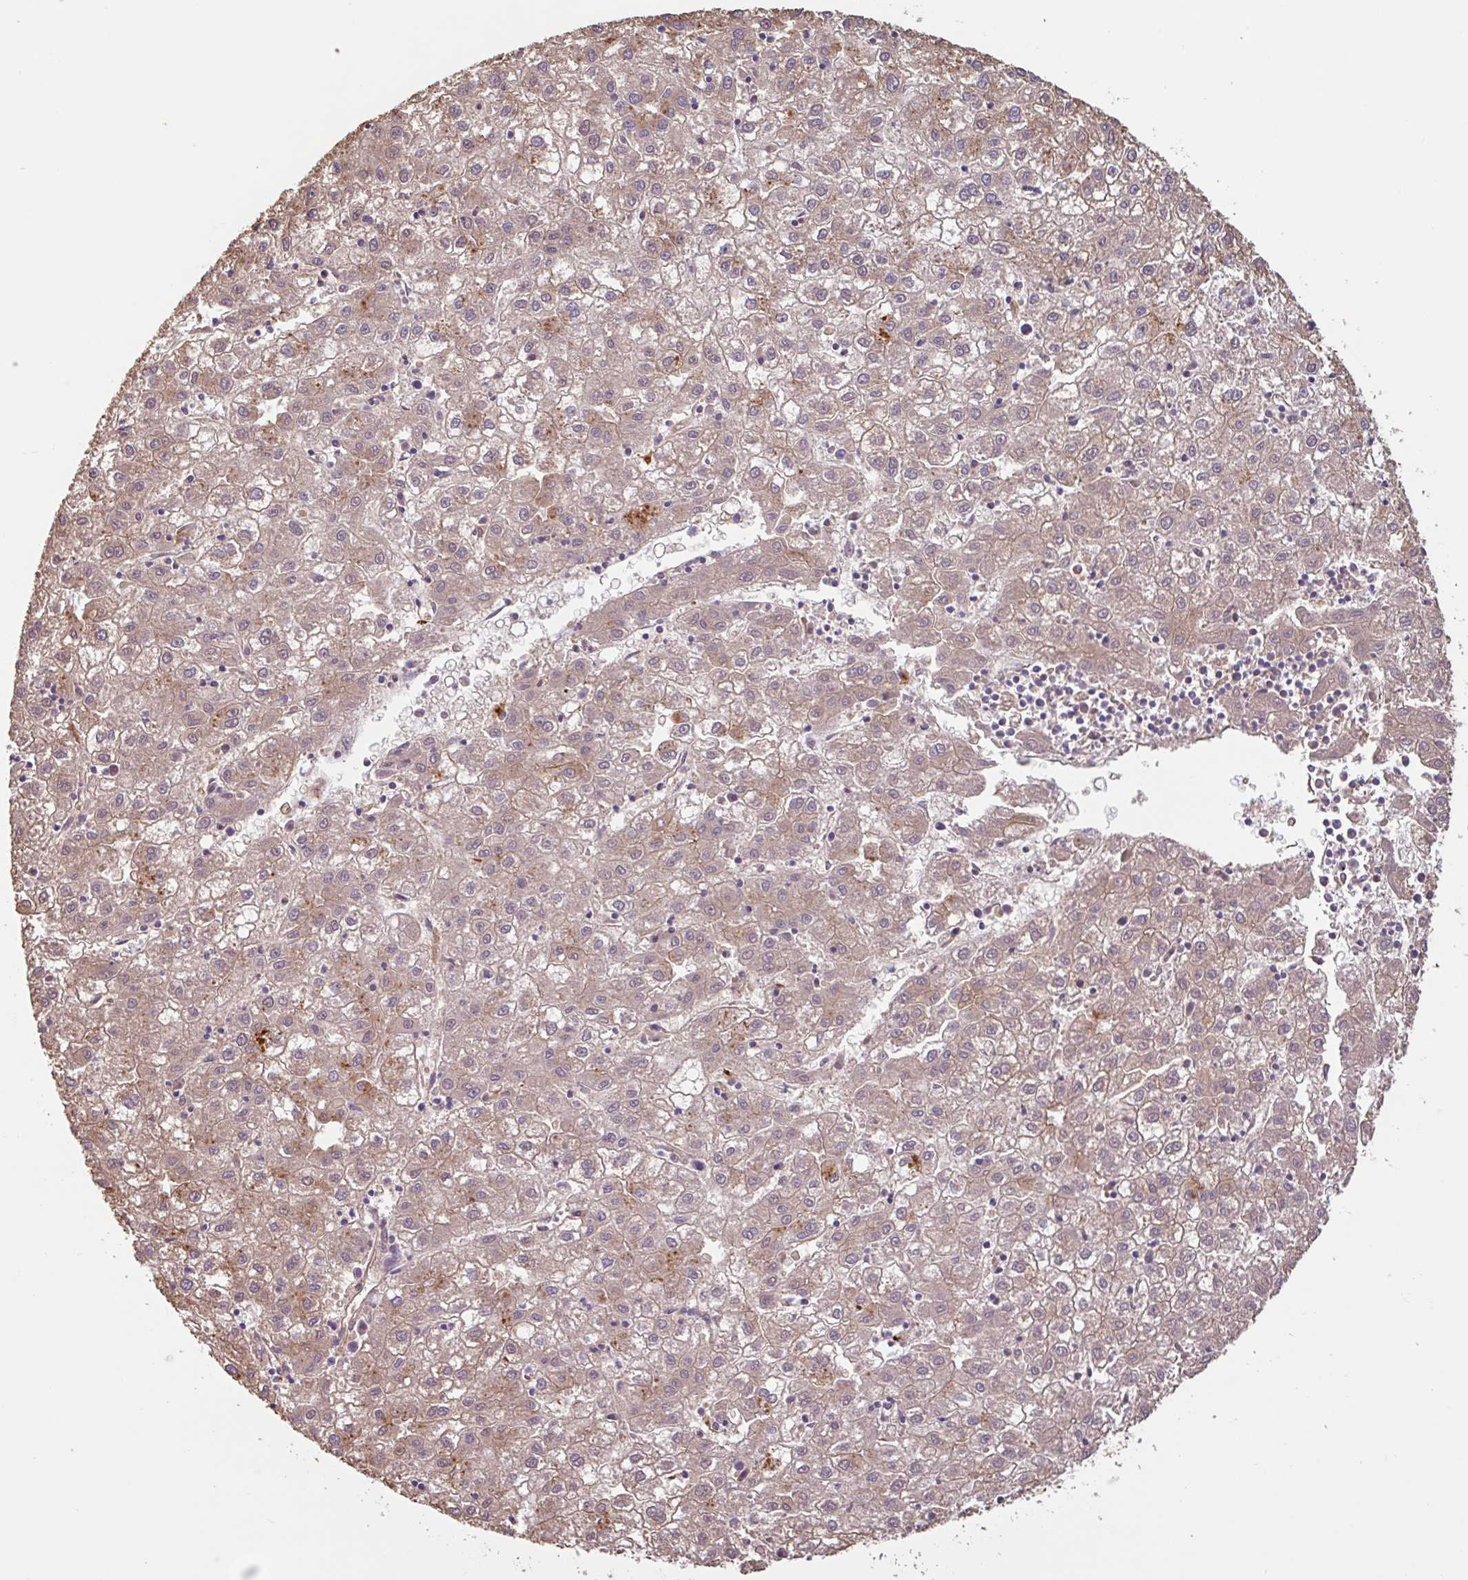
{"staining": {"intensity": "moderate", "quantity": ">75%", "location": "cytoplasmic/membranous"}, "tissue": "liver cancer", "cell_type": "Tumor cells", "image_type": "cancer", "snomed": [{"axis": "morphology", "description": "Carcinoma, Hepatocellular, NOS"}, {"axis": "topography", "description": "Liver"}], "caption": "Immunohistochemistry micrograph of human liver cancer (hepatocellular carcinoma) stained for a protein (brown), which displays medium levels of moderate cytoplasmic/membranous staining in approximately >75% of tumor cells.", "gene": "ZNF790", "patient": {"sex": "male", "age": 72}}